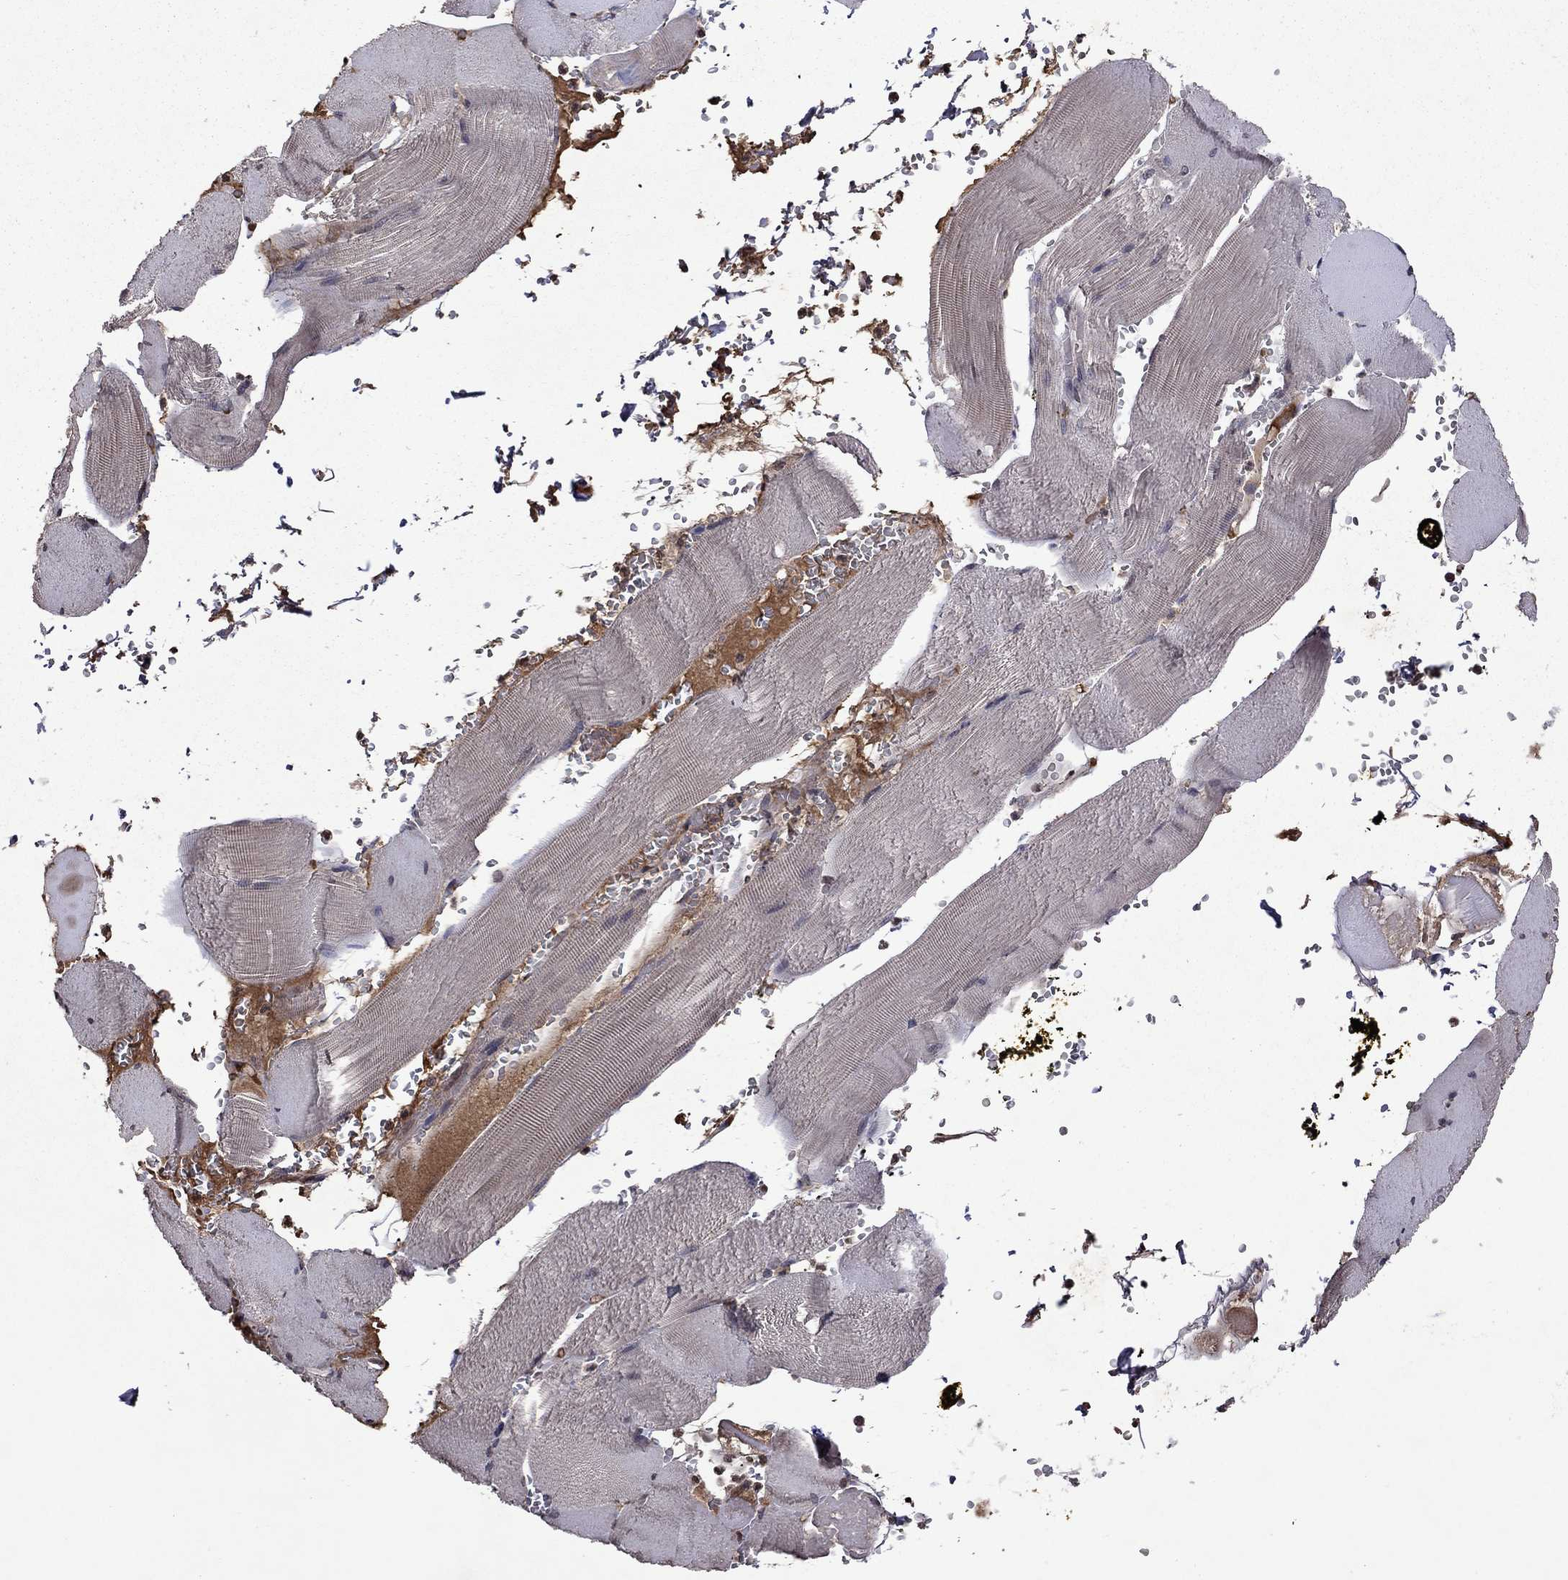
{"staining": {"intensity": "negative", "quantity": "none", "location": "none"}, "tissue": "skeletal muscle", "cell_type": "Myocytes", "image_type": "normal", "snomed": [{"axis": "morphology", "description": "Normal tissue, NOS"}, {"axis": "topography", "description": "Skeletal muscle"}], "caption": "High magnification brightfield microscopy of benign skeletal muscle stained with DAB (3,3'-diaminobenzidine) (brown) and counterstained with hematoxylin (blue): myocytes show no significant staining. Nuclei are stained in blue.", "gene": "NLGN1", "patient": {"sex": "male", "age": 56}}